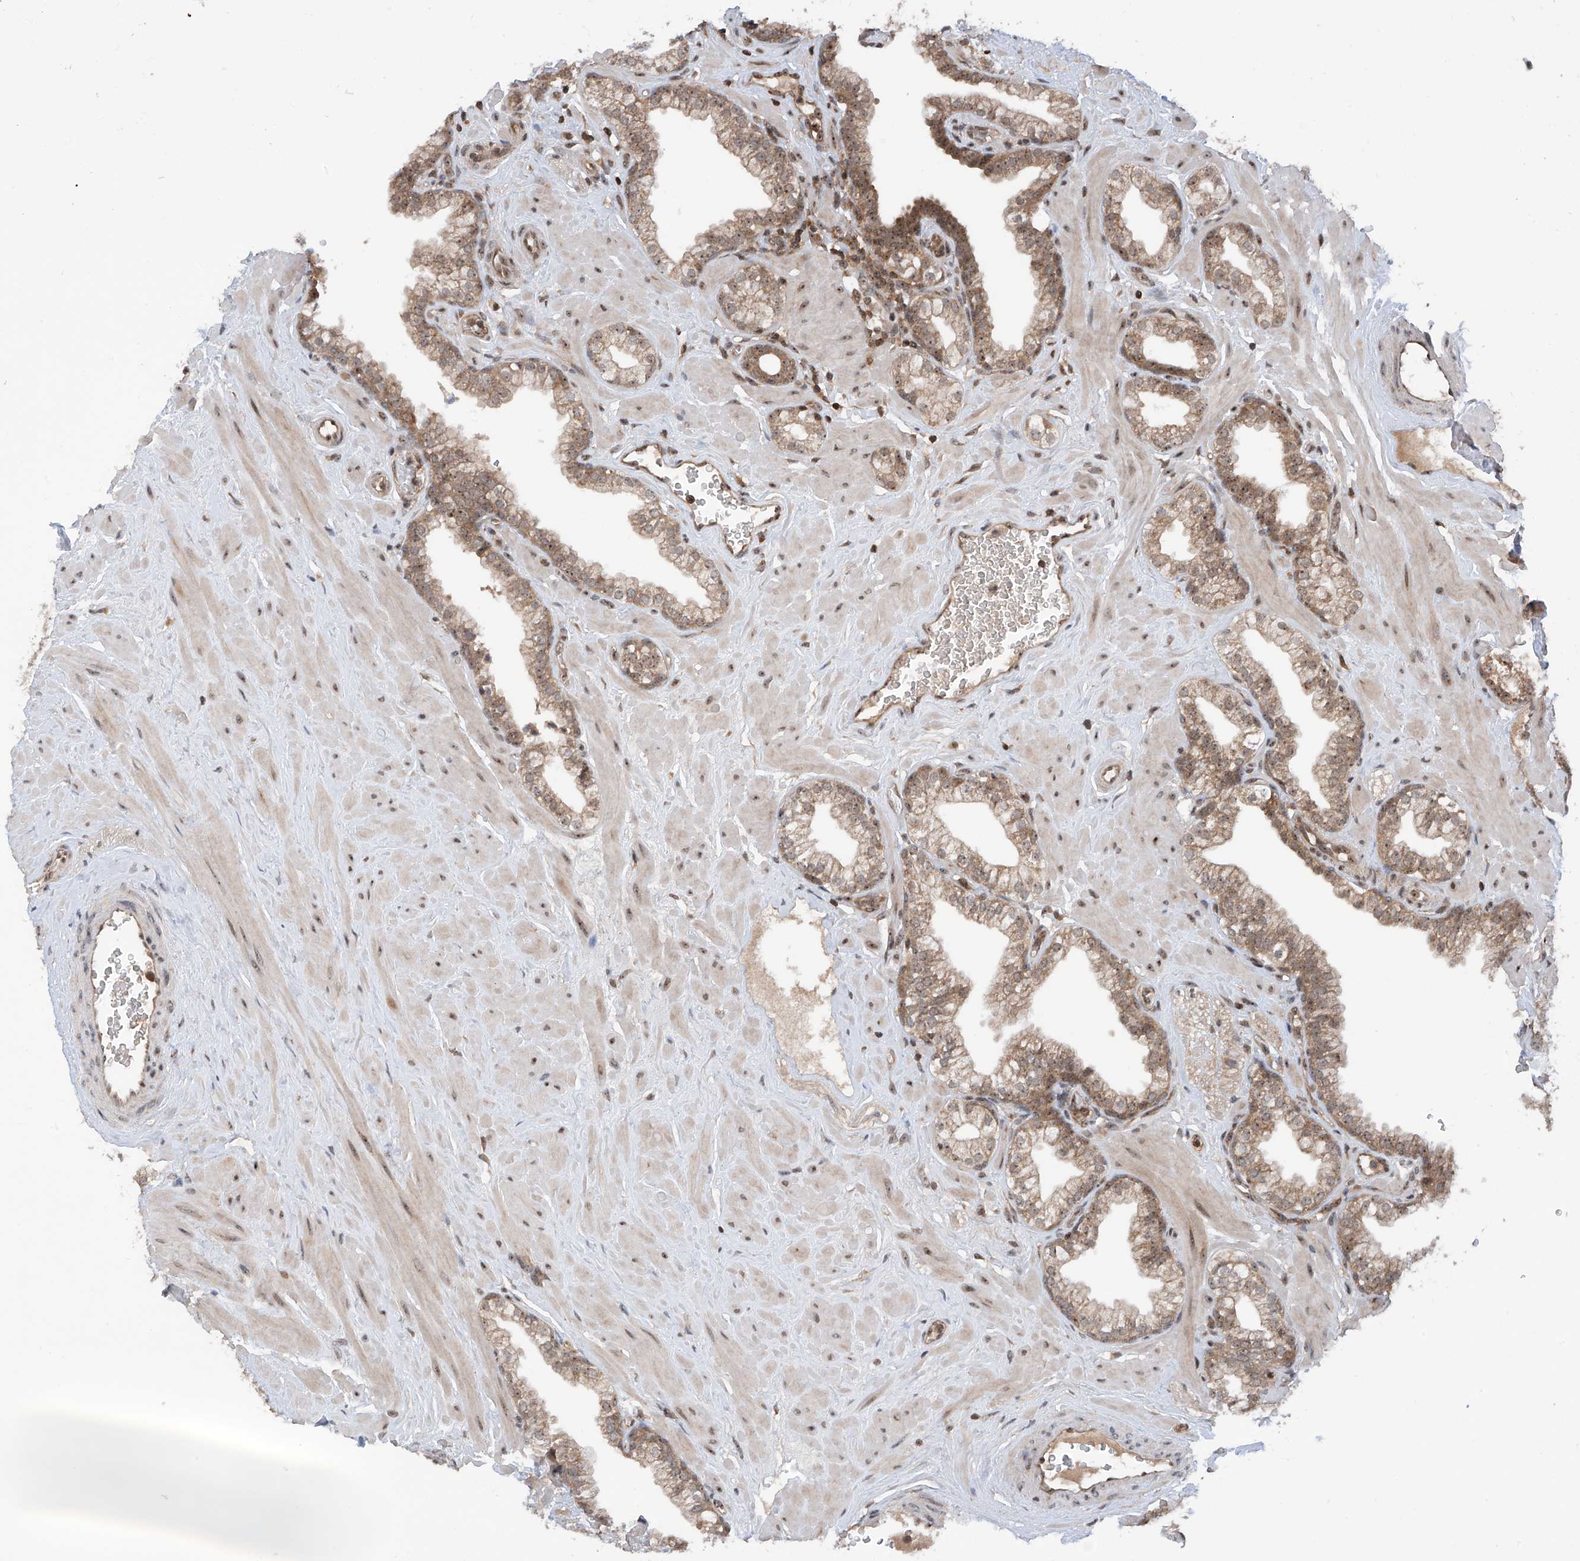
{"staining": {"intensity": "moderate", "quantity": ">75%", "location": "cytoplasmic/membranous,nuclear"}, "tissue": "prostate", "cell_type": "Glandular cells", "image_type": "normal", "snomed": [{"axis": "morphology", "description": "Normal tissue, NOS"}, {"axis": "morphology", "description": "Urothelial carcinoma, Low grade"}, {"axis": "topography", "description": "Urinary bladder"}, {"axis": "topography", "description": "Prostate"}], "caption": "Moderate cytoplasmic/membranous,nuclear protein expression is identified in about >75% of glandular cells in prostate. The staining is performed using DAB brown chromogen to label protein expression. The nuclei are counter-stained blue using hematoxylin.", "gene": "C1orf131", "patient": {"sex": "male", "age": 60}}